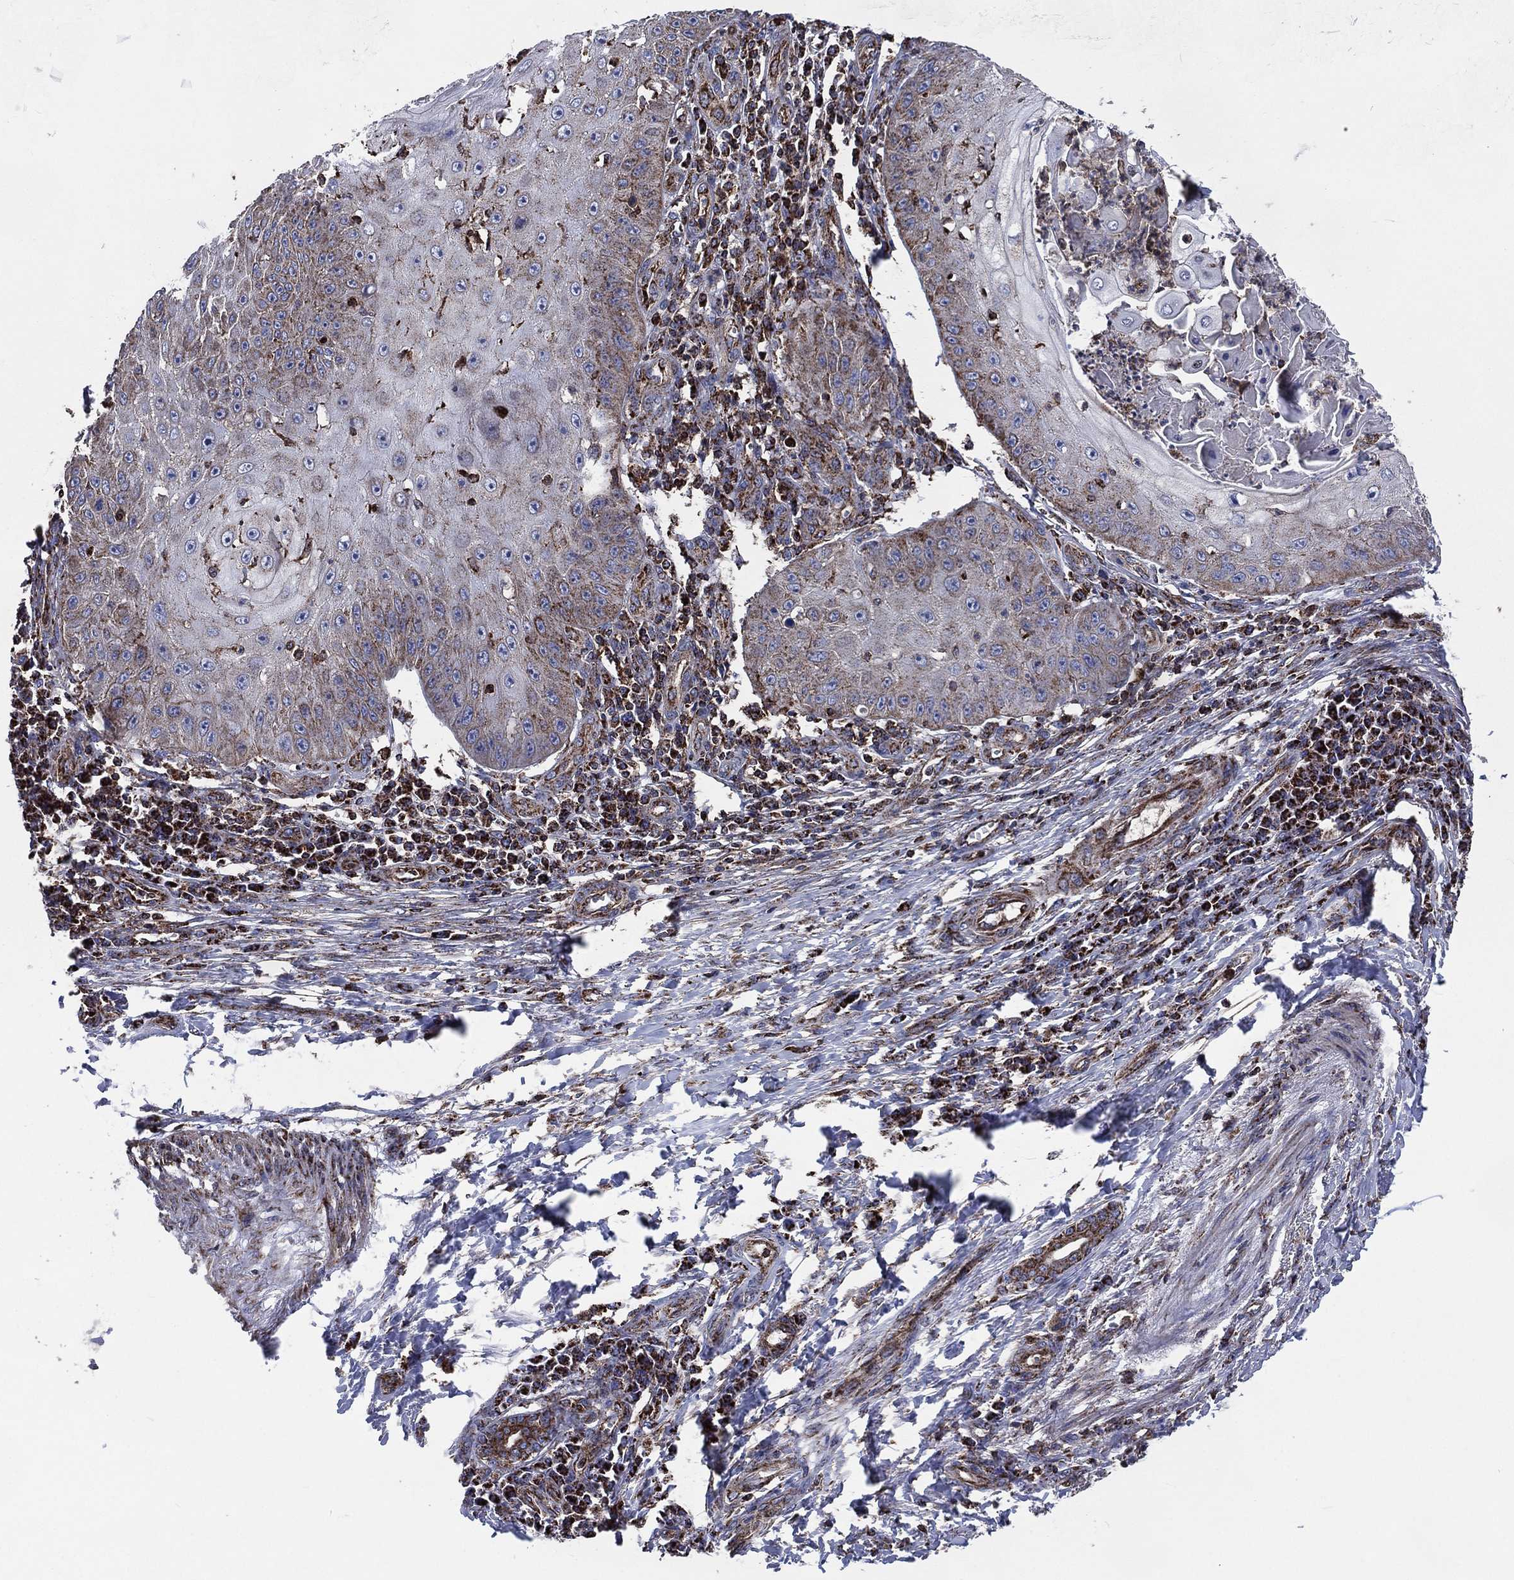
{"staining": {"intensity": "moderate", "quantity": "<25%", "location": "cytoplasmic/membranous"}, "tissue": "skin cancer", "cell_type": "Tumor cells", "image_type": "cancer", "snomed": [{"axis": "morphology", "description": "Squamous cell carcinoma, NOS"}, {"axis": "topography", "description": "Skin"}], "caption": "A low amount of moderate cytoplasmic/membranous positivity is identified in approximately <25% of tumor cells in skin cancer tissue. (brown staining indicates protein expression, while blue staining denotes nuclei).", "gene": "ANKRD37", "patient": {"sex": "male", "age": 70}}